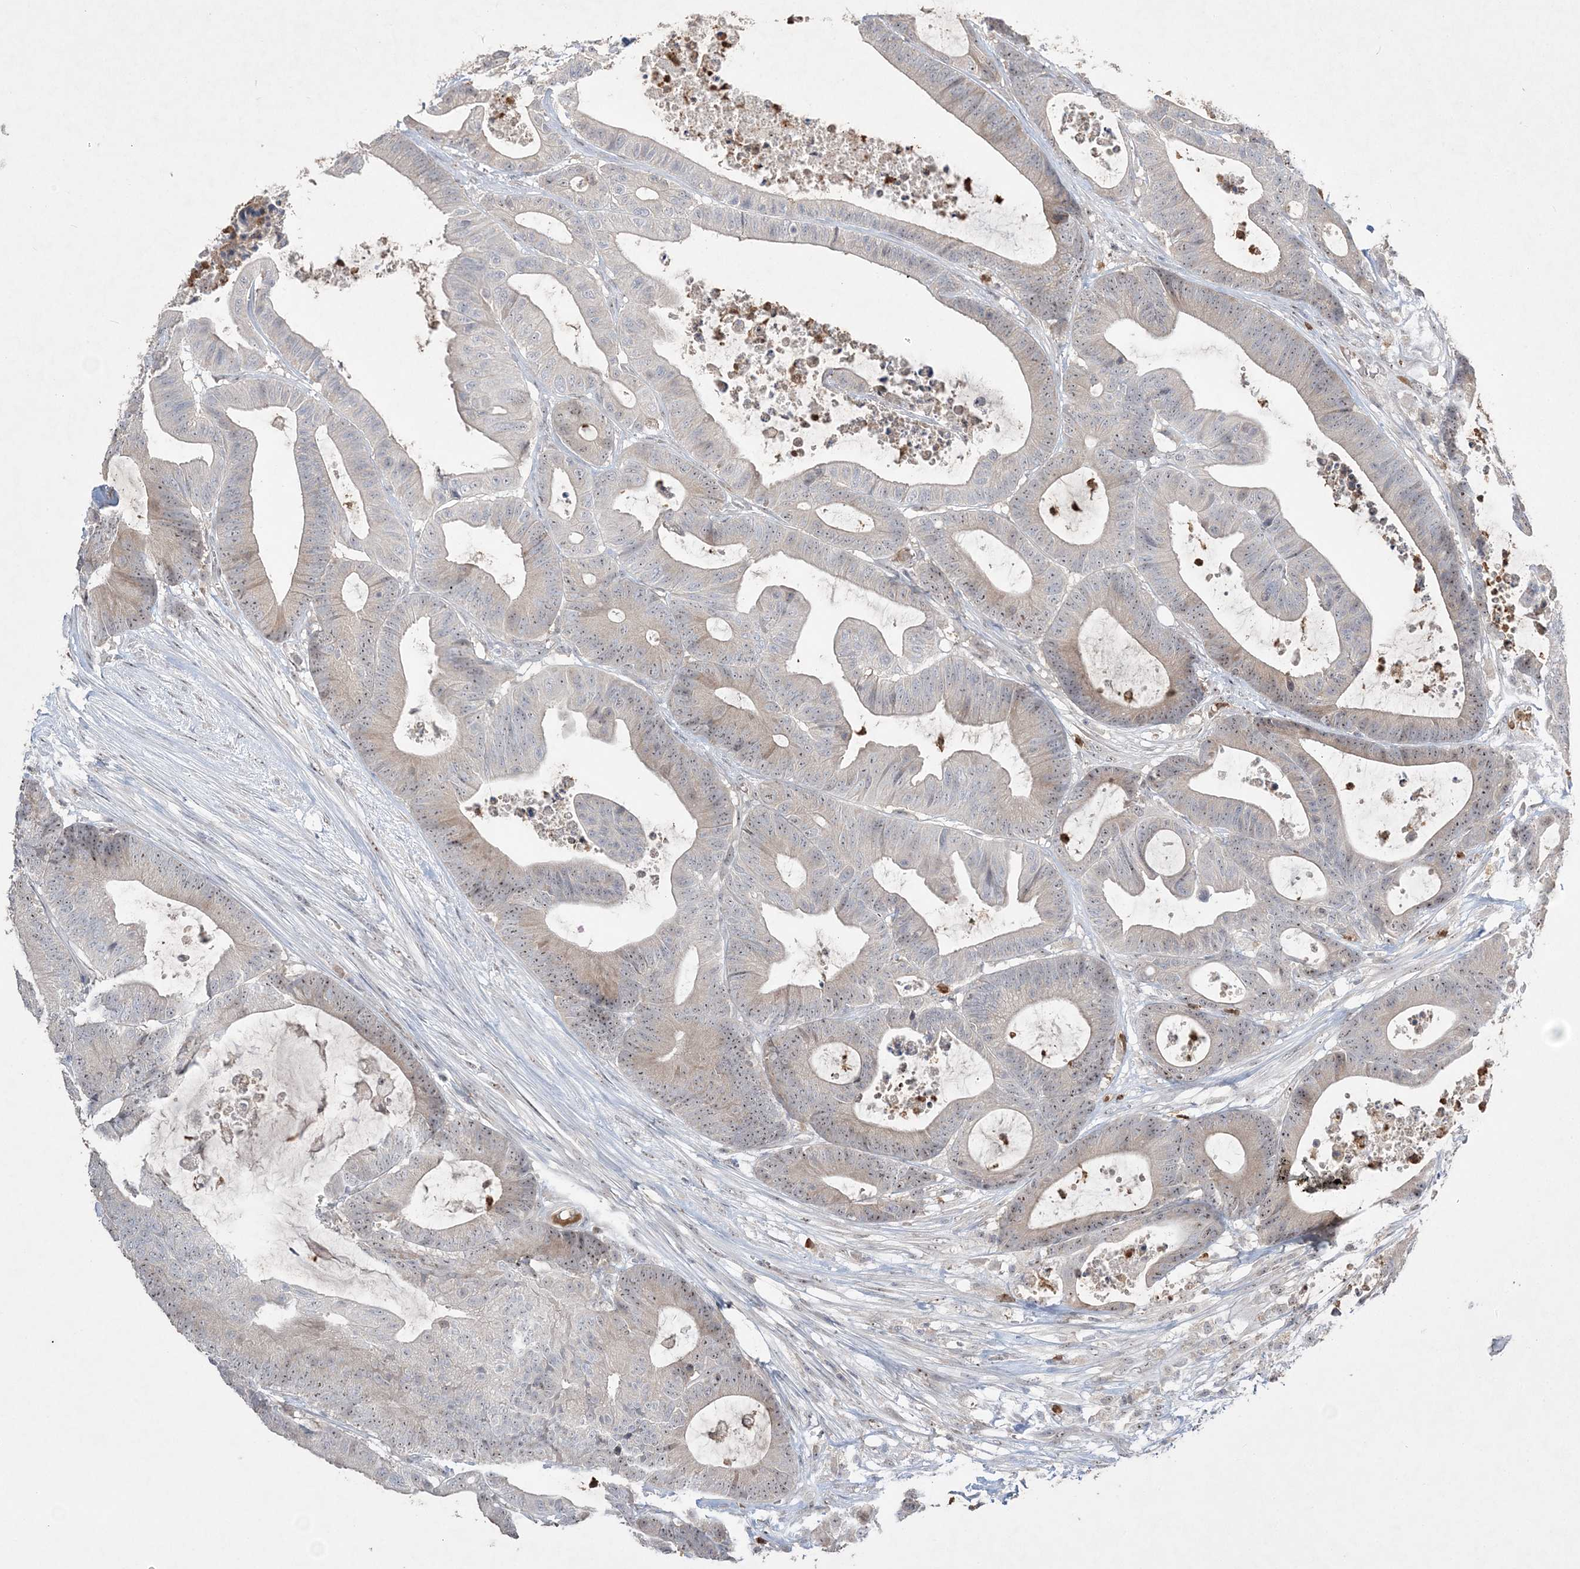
{"staining": {"intensity": "weak", "quantity": "25%-75%", "location": "nuclear"}, "tissue": "colorectal cancer", "cell_type": "Tumor cells", "image_type": "cancer", "snomed": [{"axis": "morphology", "description": "Adenocarcinoma, NOS"}, {"axis": "topography", "description": "Colon"}], "caption": "The immunohistochemical stain highlights weak nuclear expression in tumor cells of adenocarcinoma (colorectal) tissue.", "gene": "NOP16", "patient": {"sex": "female", "age": 84}}